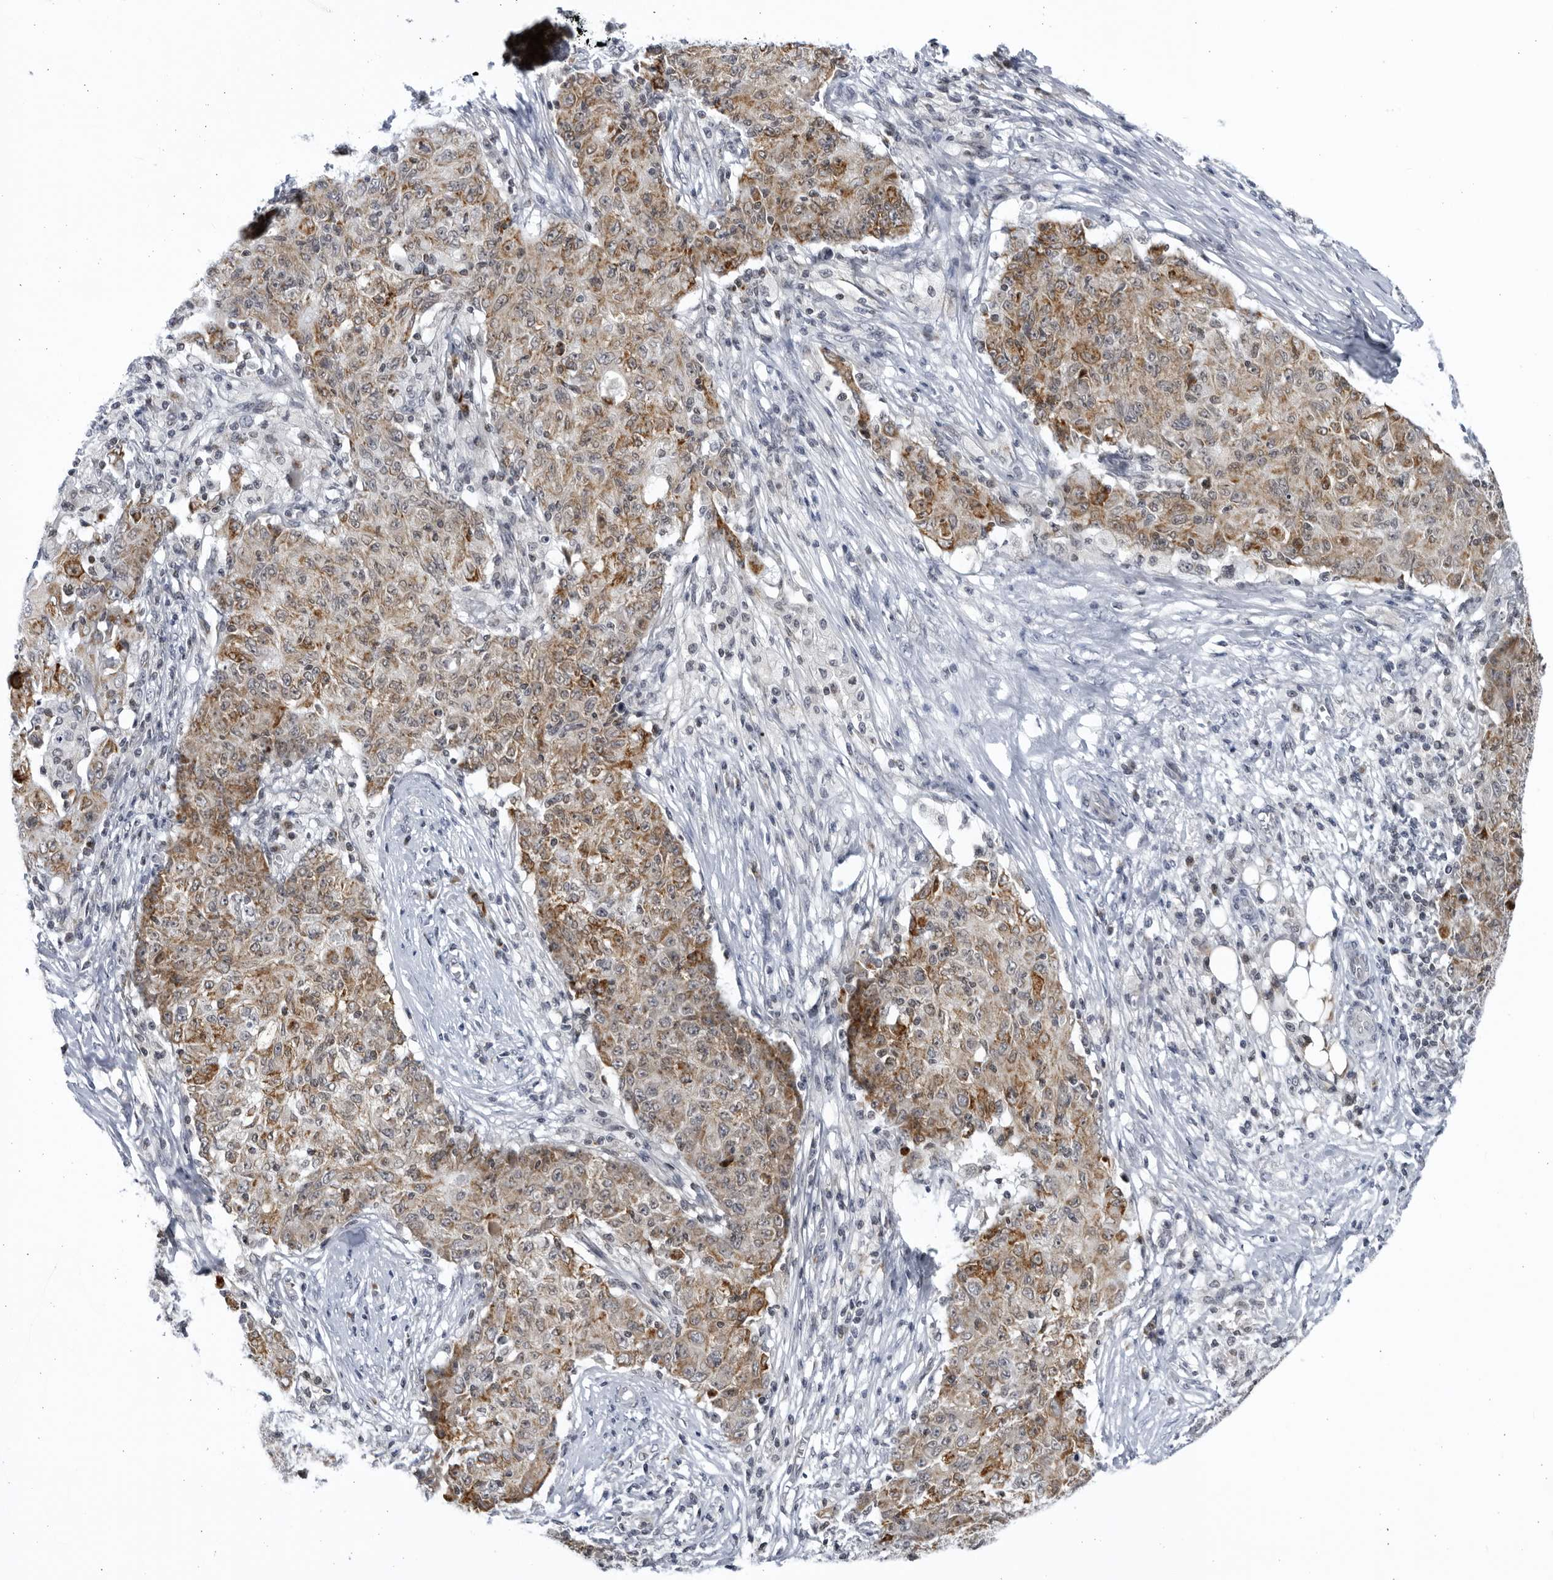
{"staining": {"intensity": "moderate", "quantity": ">75%", "location": "cytoplasmic/membranous"}, "tissue": "ovarian cancer", "cell_type": "Tumor cells", "image_type": "cancer", "snomed": [{"axis": "morphology", "description": "Carcinoma, endometroid"}, {"axis": "topography", "description": "Ovary"}], "caption": "Ovarian cancer stained for a protein (brown) reveals moderate cytoplasmic/membranous positive staining in about >75% of tumor cells.", "gene": "SLC25A22", "patient": {"sex": "female", "age": 42}}